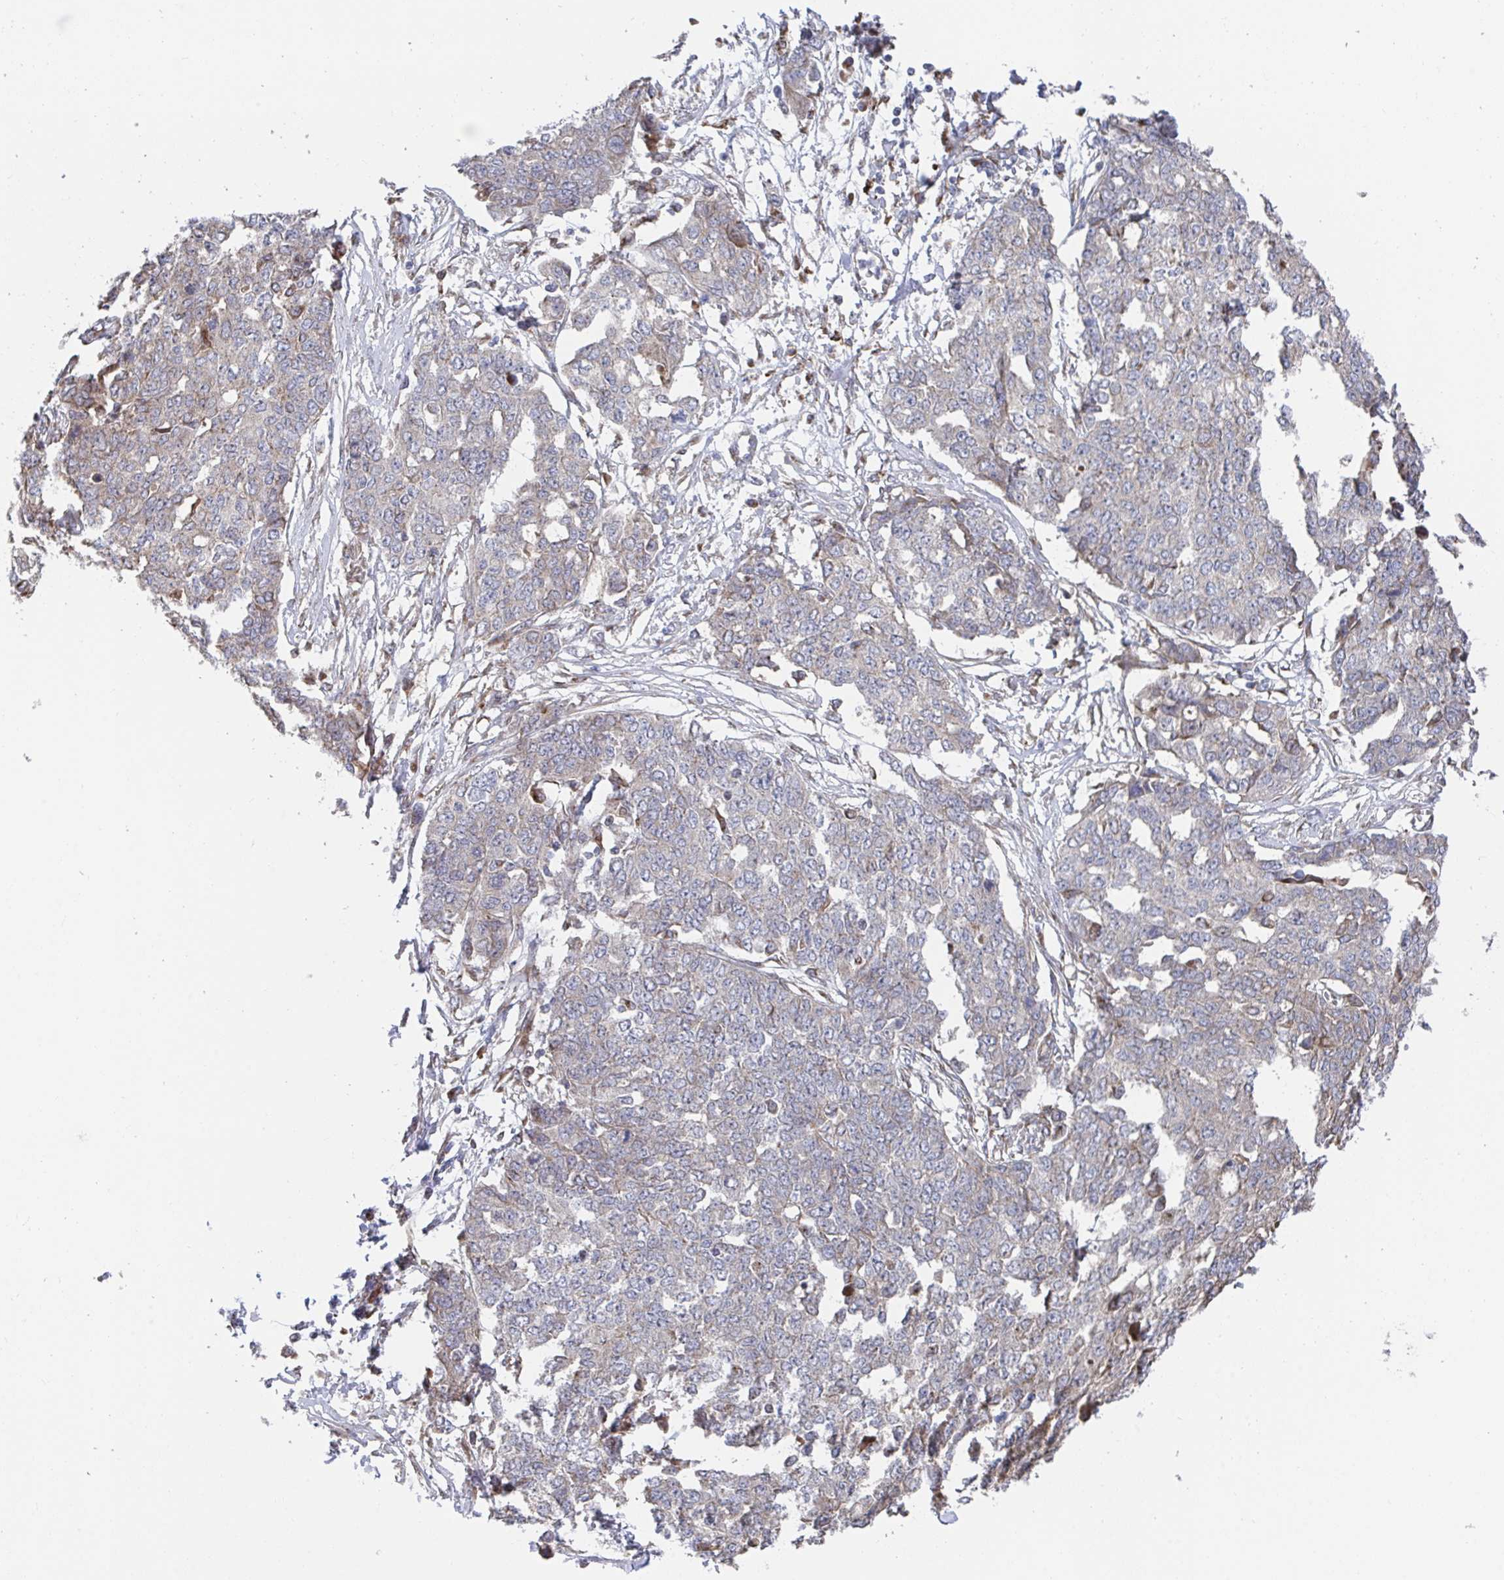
{"staining": {"intensity": "negative", "quantity": "none", "location": "none"}, "tissue": "ovarian cancer", "cell_type": "Tumor cells", "image_type": "cancer", "snomed": [{"axis": "morphology", "description": "Cystadenocarcinoma, serous, NOS"}, {"axis": "topography", "description": "Soft tissue"}, {"axis": "topography", "description": "Ovary"}], "caption": "The histopathology image reveals no significant expression in tumor cells of ovarian serous cystadenocarcinoma. (Immunohistochemistry (ihc), brightfield microscopy, high magnification).", "gene": "FJX1", "patient": {"sex": "female", "age": 57}}